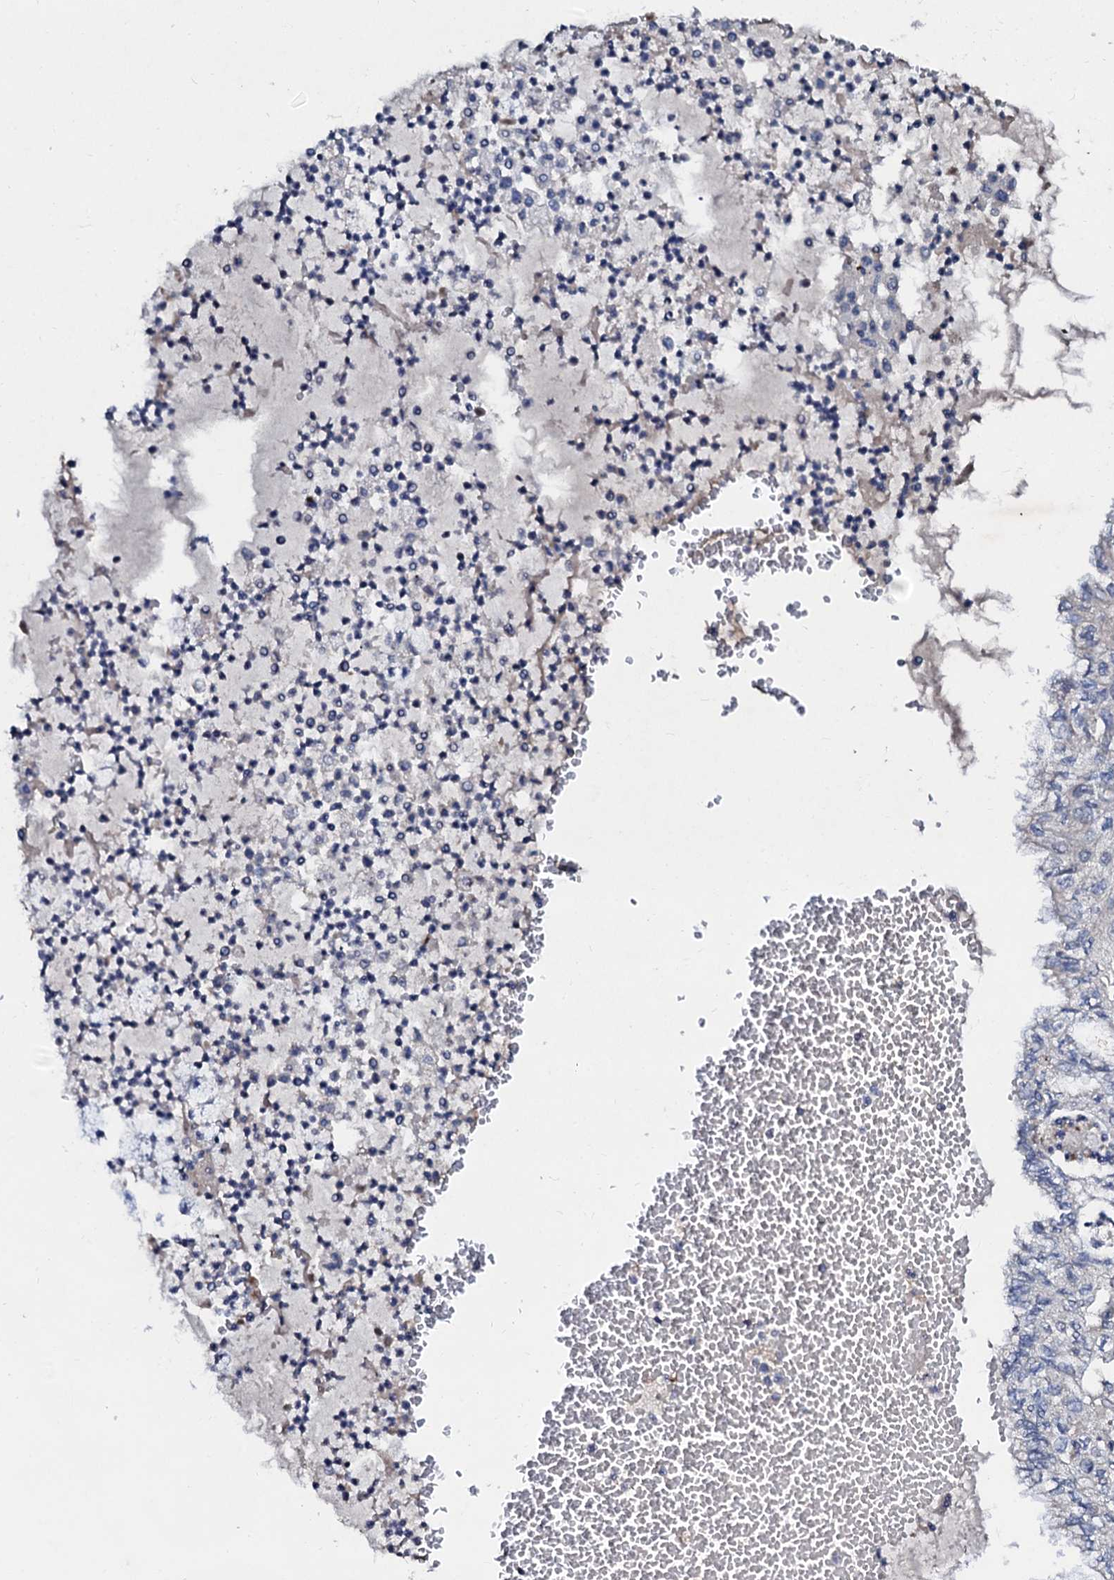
{"staining": {"intensity": "negative", "quantity": "none", "location": "none"}, "tissue": "lung cancer", "cell_type": "Tumor cells", "image_type": "cancer", "snomed": [{"axis": "morphology", "description": "Adenocarcinoma, NOS"}, {"axis": "topography", "description": "Lung"}], "caption": "A histopathology image of human lung adenocarcinoma is negative for staining in tumor cells. (DAB IHC, high magnification).", "gene": "SLC37A4", "patient": {"sex": "female", "age": 70}}